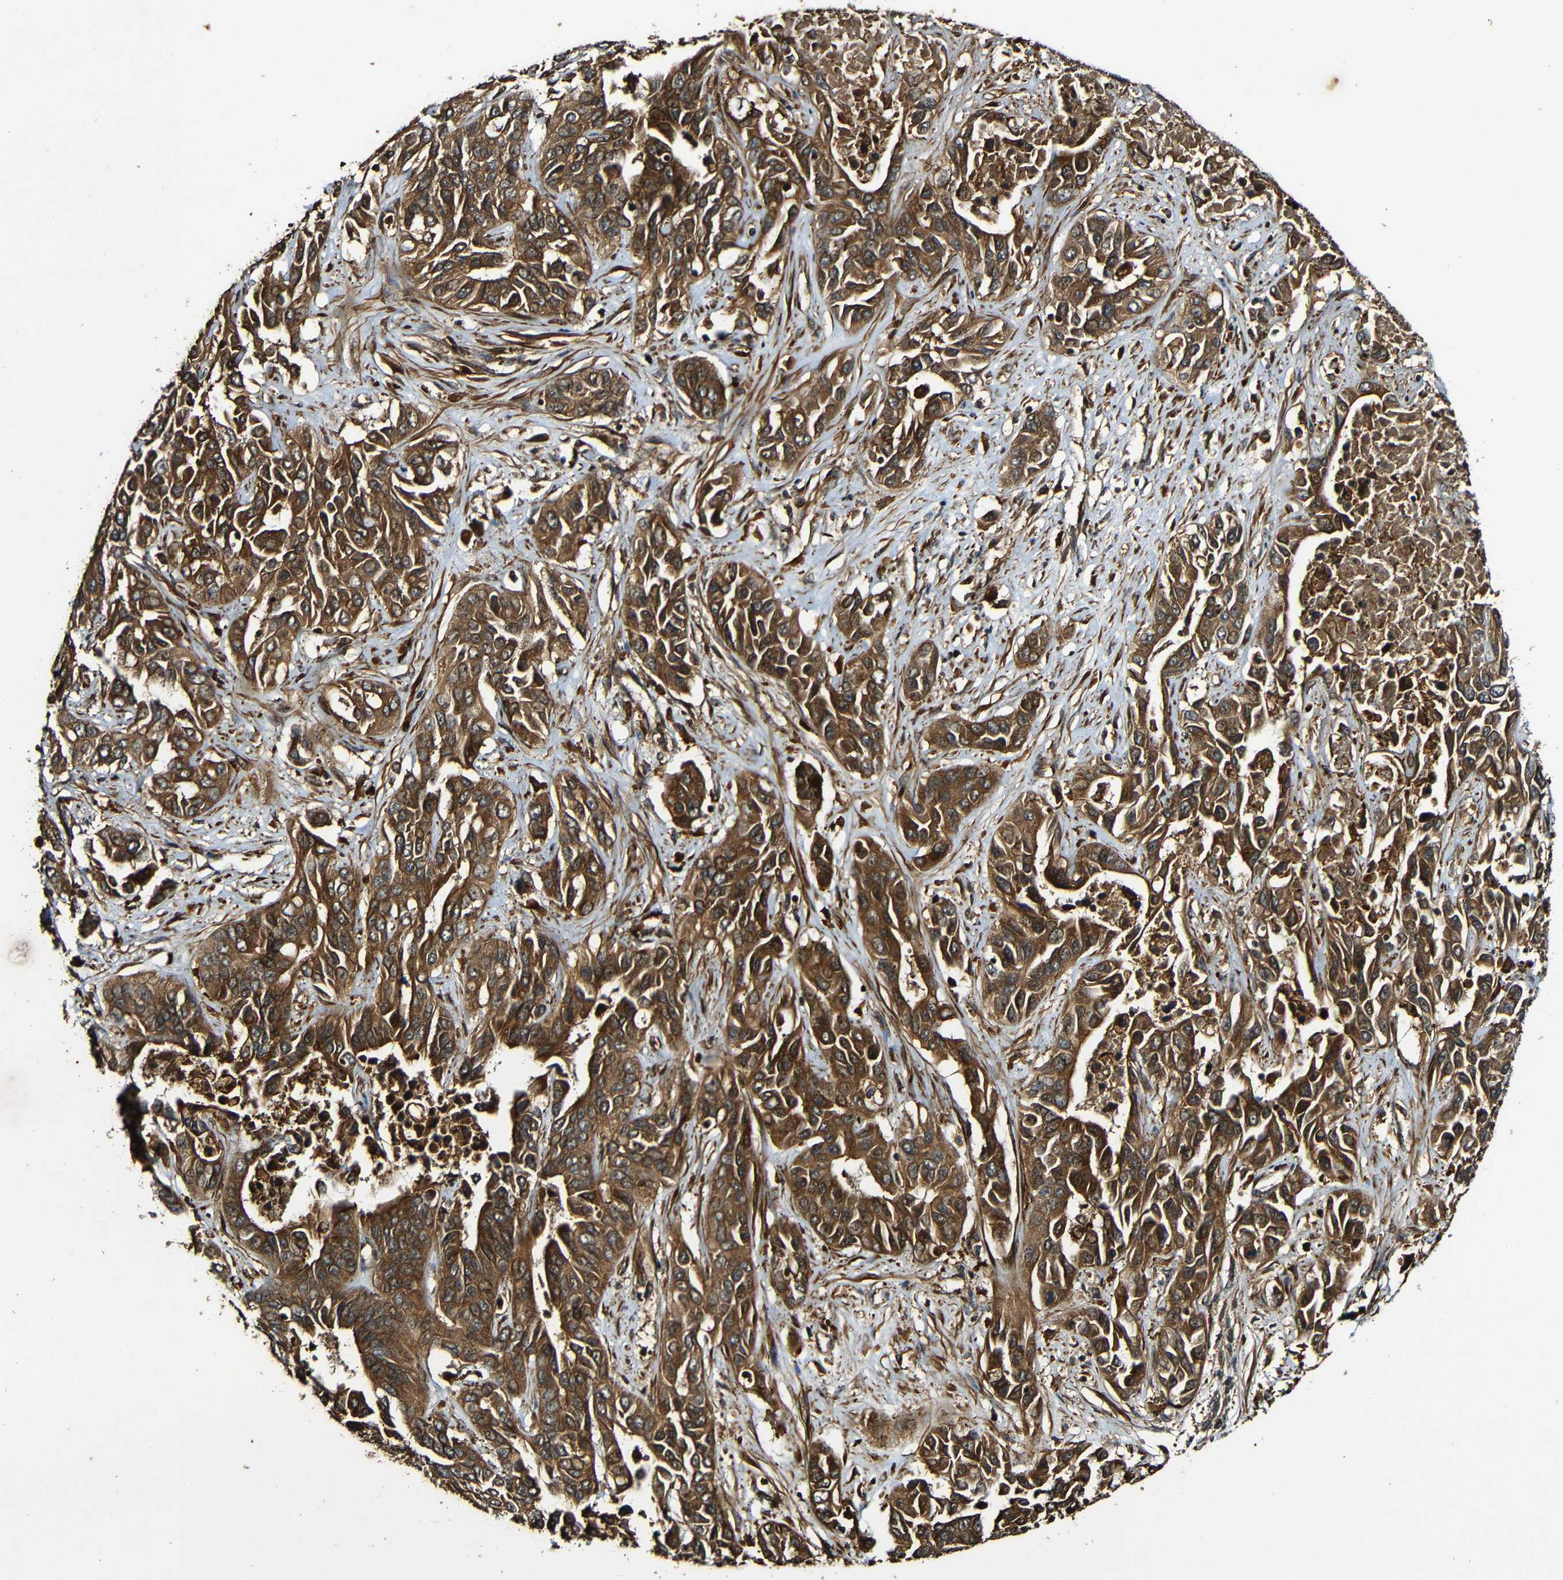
{"staining": {"intensity": "strong", "quantity": ">75%", "location": "cytoplasmic/membranous"}, "tissue": "liver cancer", "cell_type": "Tumor cells", "image_type": "cancer", "snomed": [{"axis": "morphology", "description": "Cholangiocarcinoma"}, {"axis": "topography", "description": "Liver"}], "caption": "Immunohistochemistry (IHC) (DAB) staining of liver cancer exhibits strong cytoplasmic/membranous protein staining in about >75% of tumor cells. (brown staining indicates protein expression, while blue staining denotes nuclei).", "gene": "CASP8", "patient": {"sex": "female", "age": 52}}